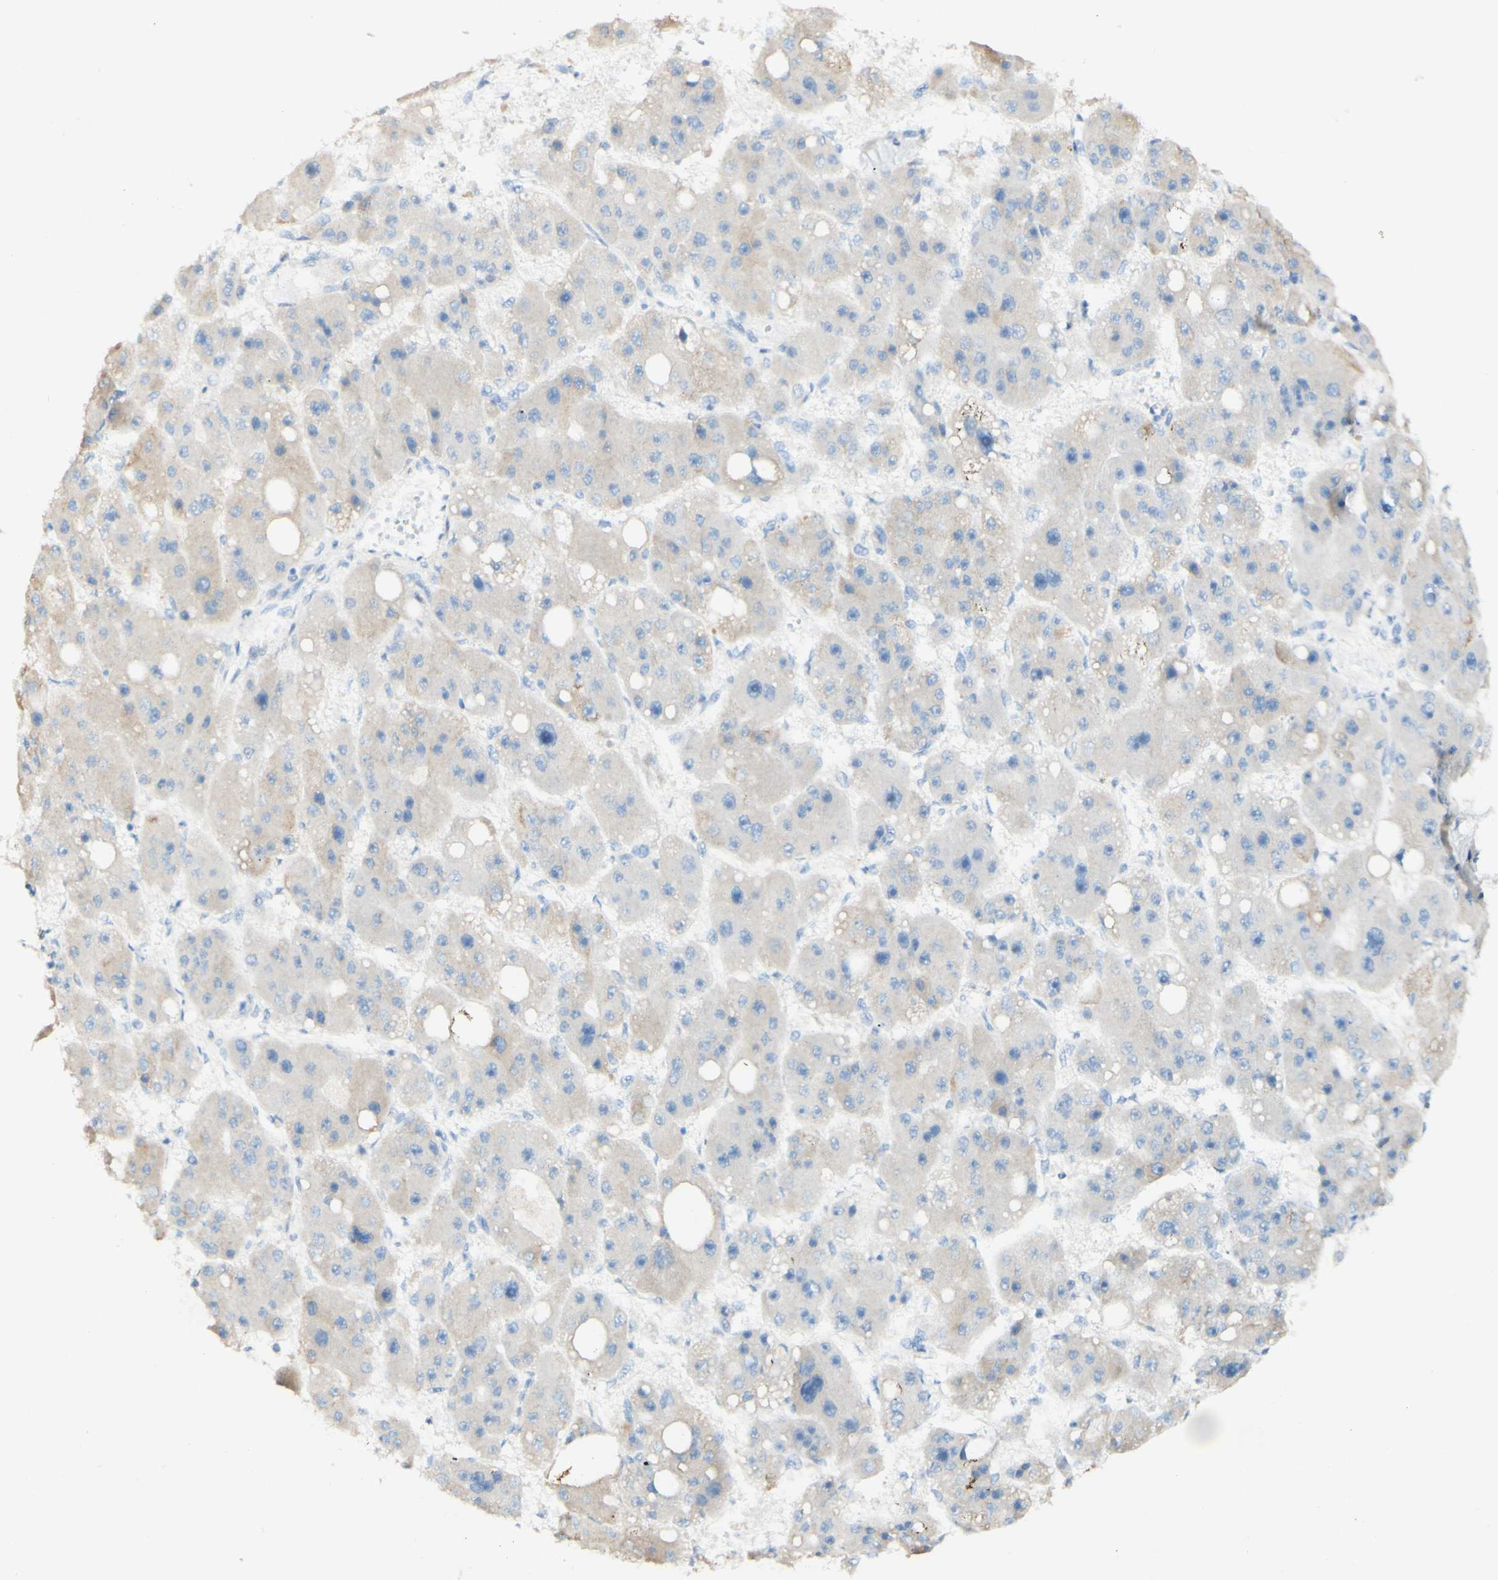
{"staining": {"intensity": "weak", "quantity": "<25%", "location": "cytoplasmic/membranous"}, "tissue": "liver cancer", "cell_type": "Tumor cells", "image_type": "cancer", "snomed": [{"axis": "morphology", "description": "Carcinoma, Hepatocellular, NOS"}, {"axis": "topography", "description": "Liver"}], "caption": "Photomicrograph shows no significant protein expression in tumor cells of liver hepatocellular carcinoma.", "gene": "FGF4", "patient": {"sex": "female", "age": 61}}